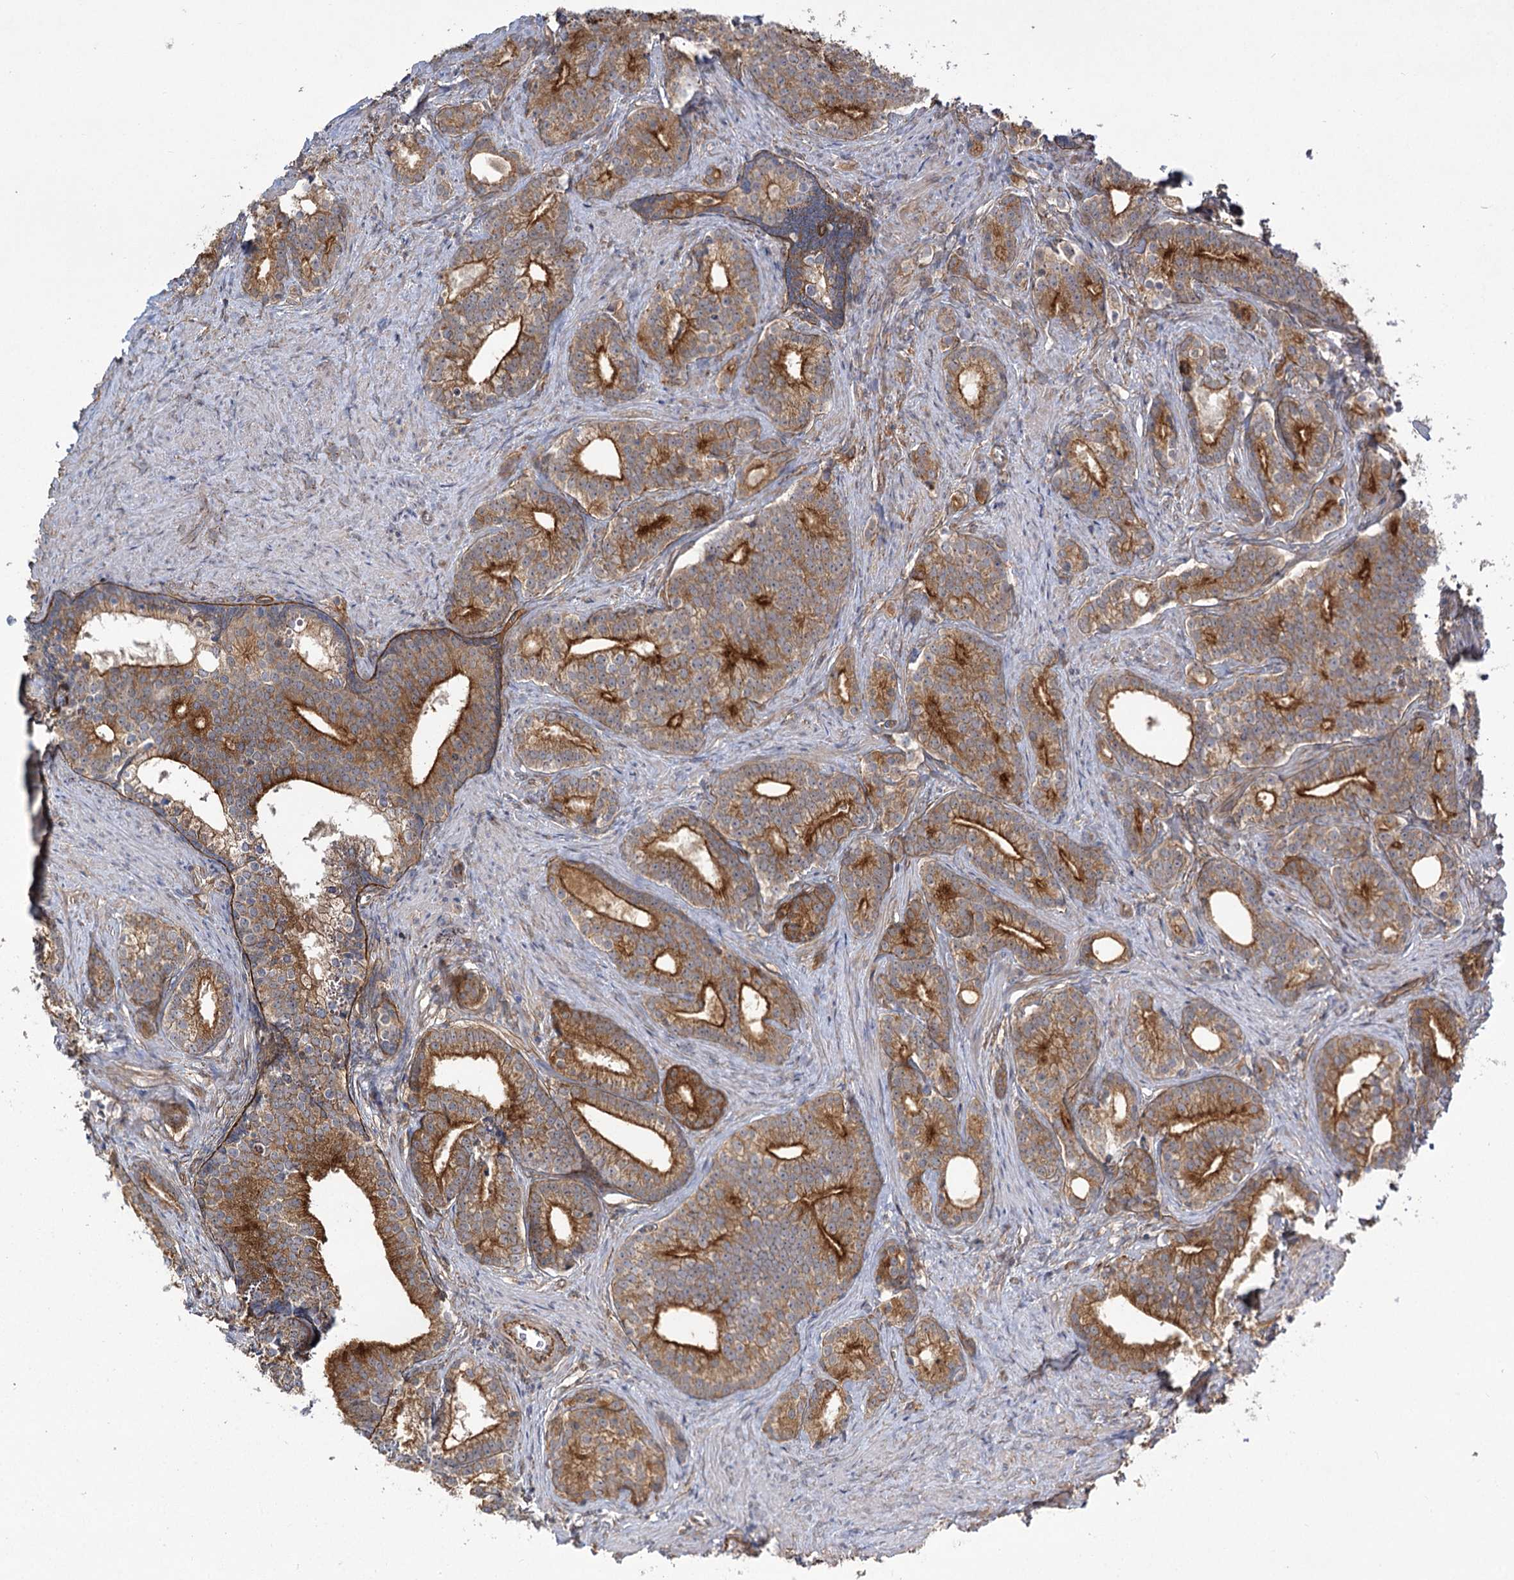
{"staining": {"intensity": "strong", "quantity": ">75%", "location": "cytoplasmic/membranous"}, "tissue": "prostate cancer", "cell_type": "Tumor cells", "image_type": "cancer", "snomed": [{"axis": "morphology", "description": "Adenocarcinoma, Low grade"}, {"axis": "topography", "description": "Prostate"}], "caption": "Immunohistochemistry of human prostate cancer exhibits high levels of strong cytoplasmic/membranous expression in about >75% of tumor cells. (Stains: DAB (3,3'-diaminobenzidine) in brown, nuclei in blue, Microscopy: brightfield microscopy at high magnification).", "gene": "SH3BP5L", "patient": {"sex": "male", "age": 71}}